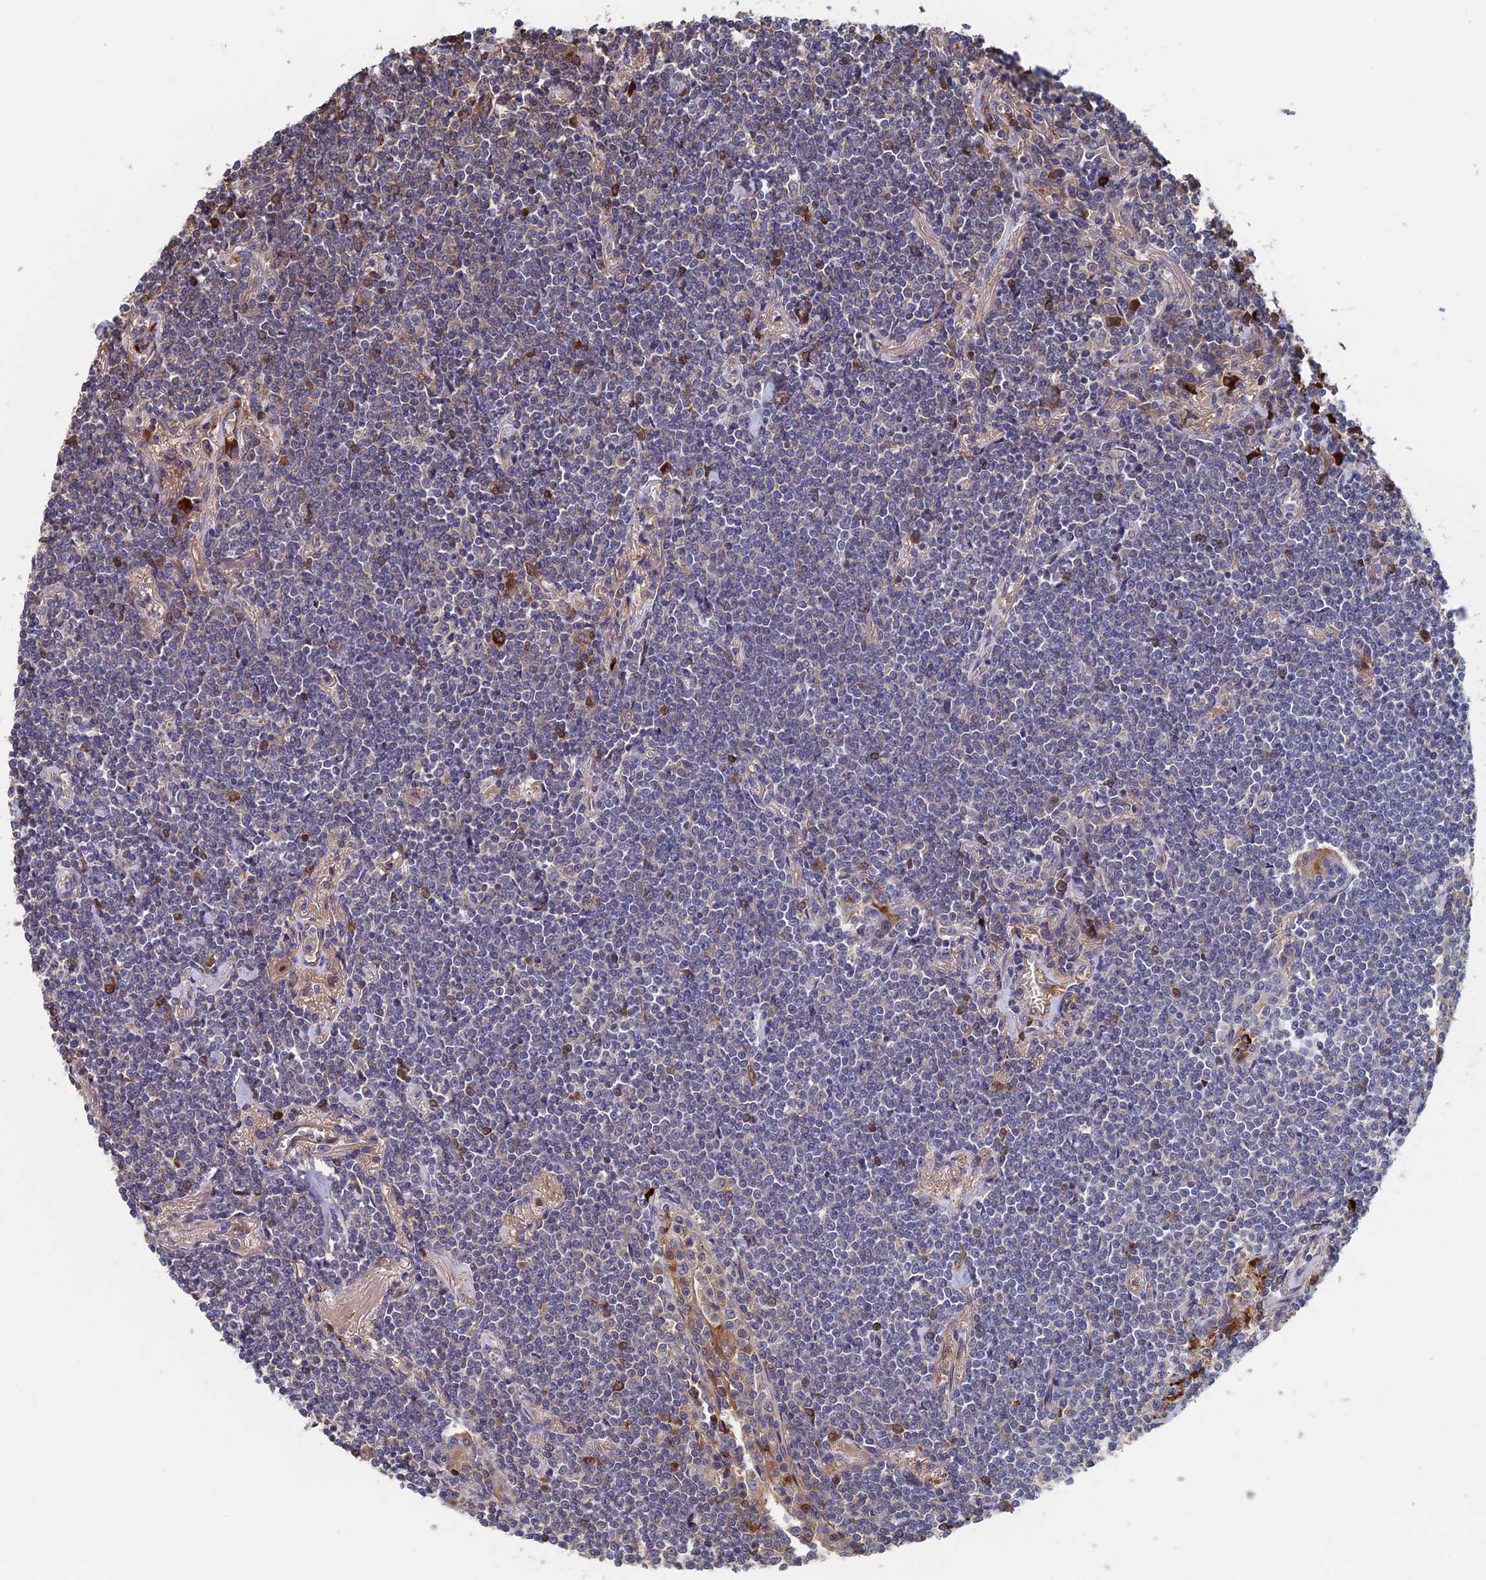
{"staining": {"intensity": "negative", "quantity": "none", "location": "none"}, "tissue": "lymphoma", "cell_type": "Tumor cells", "image_type": "cancer", "snomed": [{"axis": "morphology", "description": "Malignant lymphoma, non-Hodgkin's type, Low grade"}, {"axis": "topography", "description": "Lung"}], "caption": "DAB (3,3'-diaminobenzidine) immunohistochemical staining of human low-grade malignant lymphoma, non-Hodgkin's type demonstrates no significant expression in tumor cells.", "gene": "RPUSD1", "patient": {"sex": "female", "age": 71}}